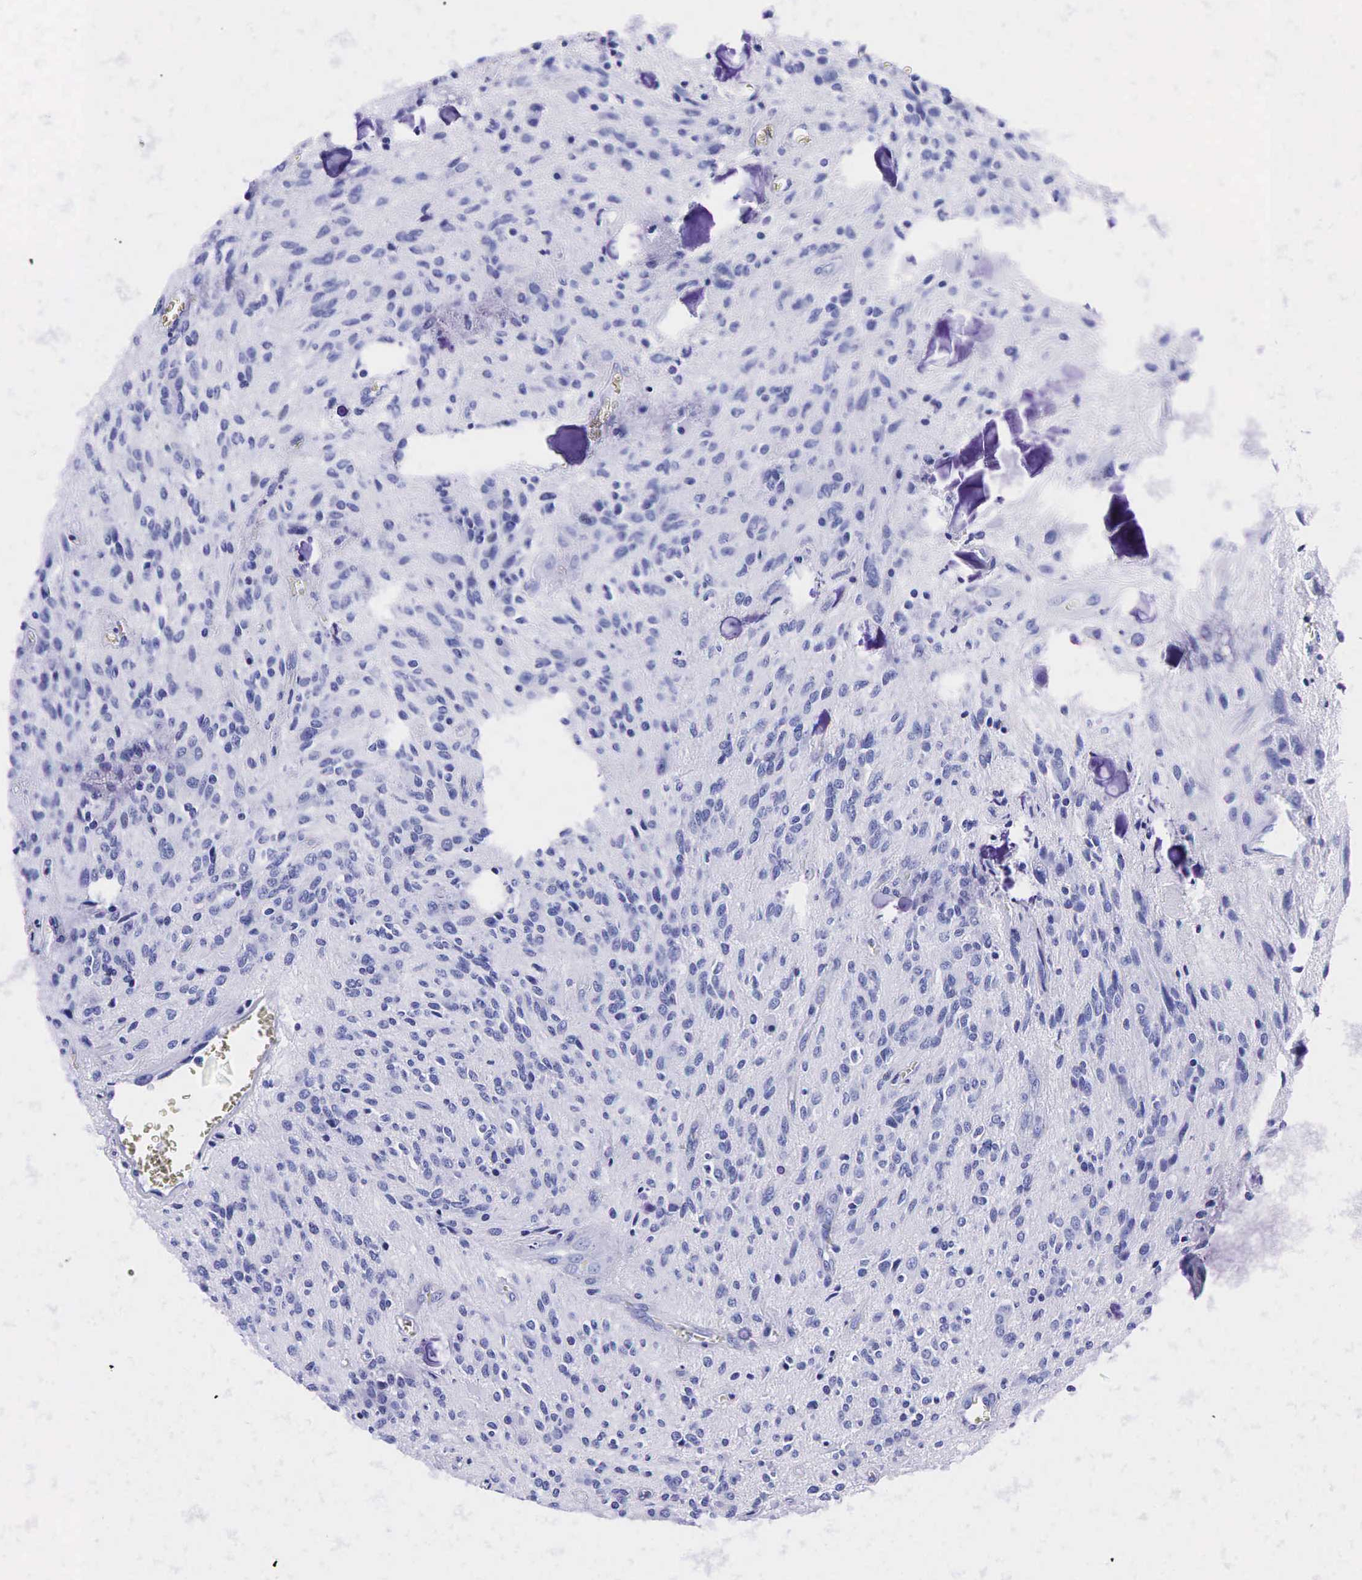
{"staining": {"intensity": "negative", "quantity": "none", "location": "none"}, "tissue": "glioma", "cell_type": "Tumor cells", "image_type": "cancer", "snomed": [{"axis": "morphology", "description": "Glioma, malignant, Low grade"}, {"axis": "topography", "description": "Brain"}], "caption": "IHC photomicrograph of neoplastic tissue: human low-grade glioma (malignant) stained with DAB (3,3'-diaminobenzidine) exhibits no significant protein staining in tumor cells. Nuclei are stained in blue.", "gene": "KLK3", "patient": {"sex": "female", "age": 15}}